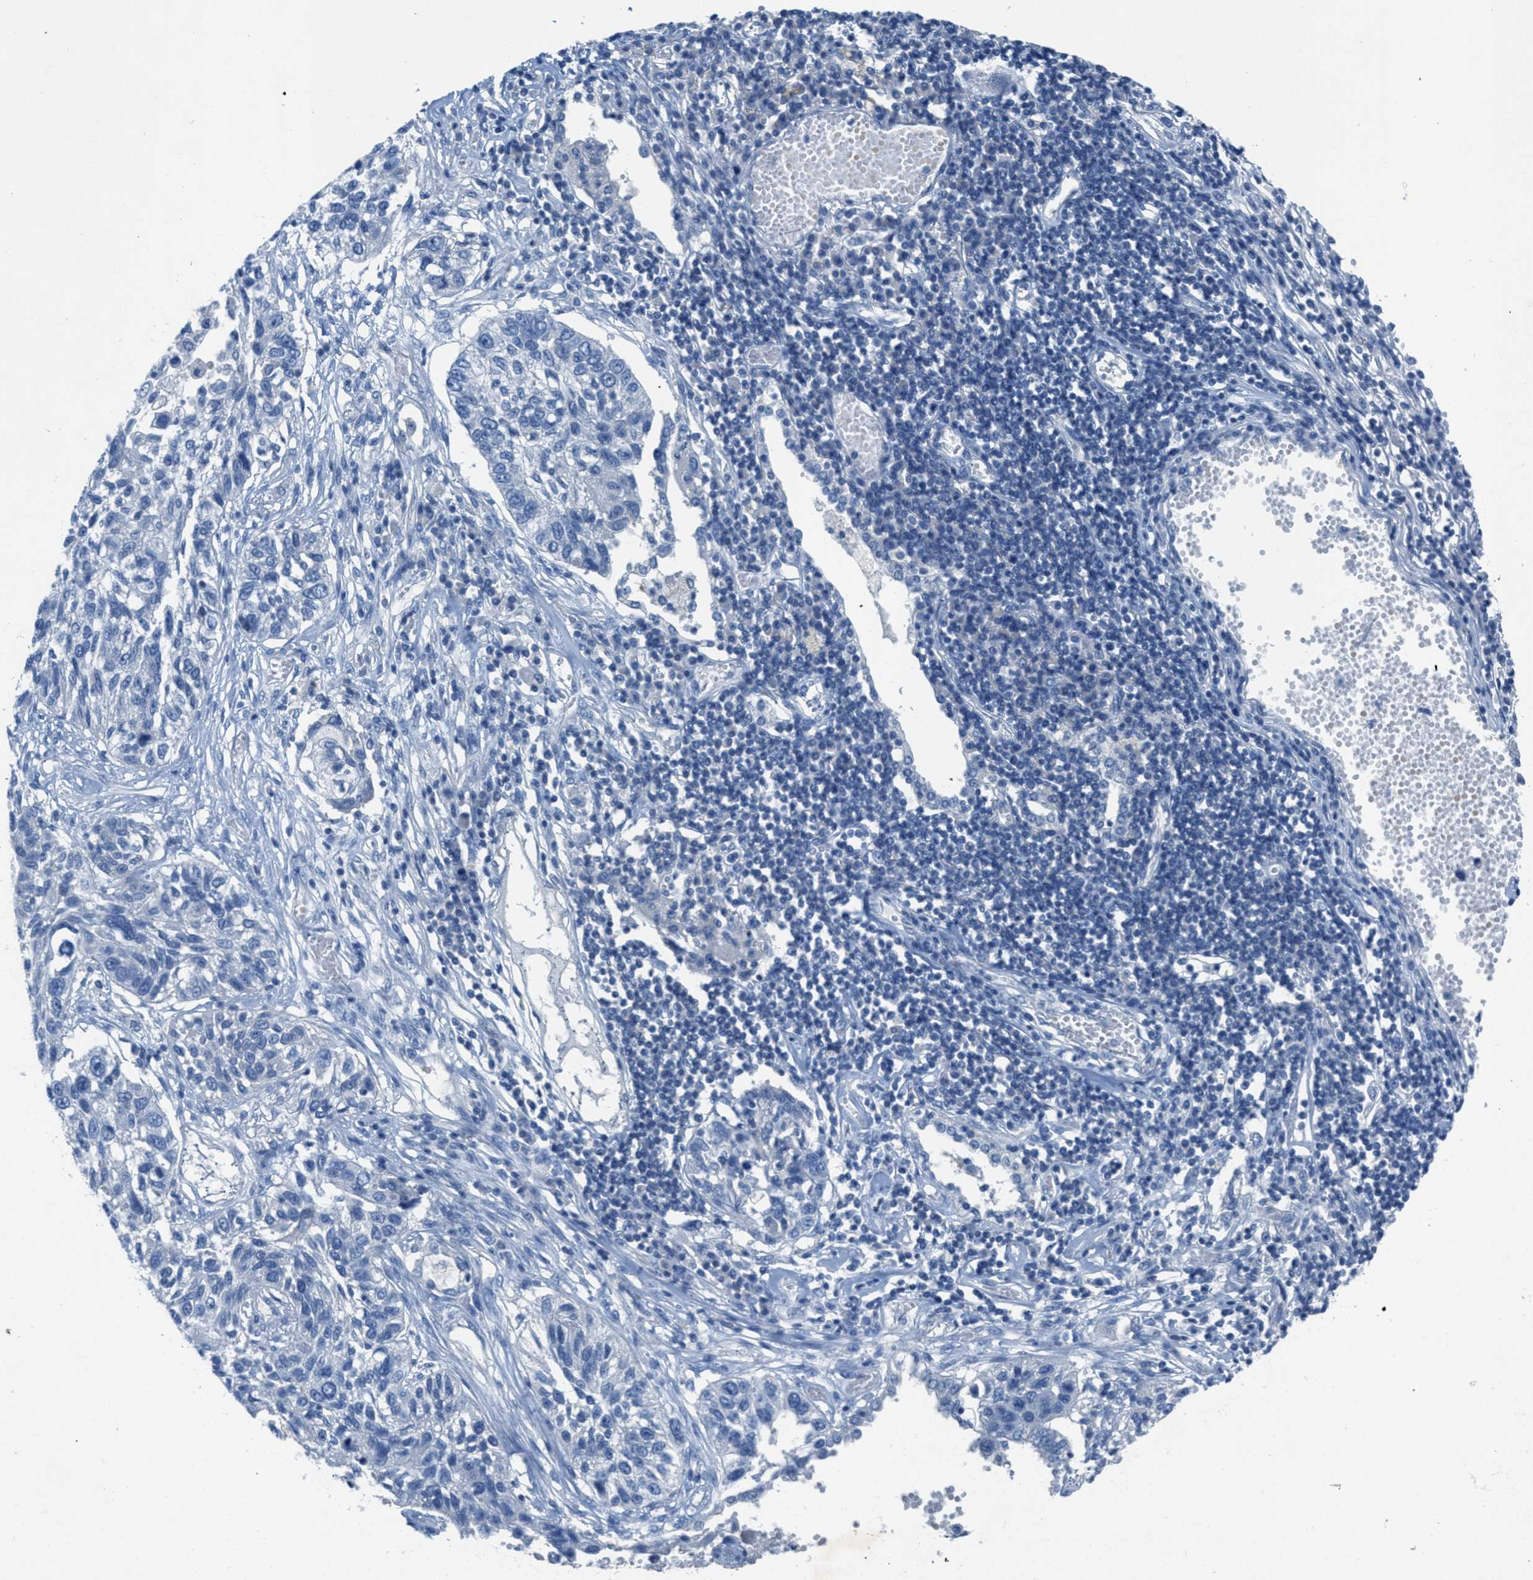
{"staining": {"intensity": "negative", "quantity": "none", "location": "none"}, "tissue": "lung cancer", "cell_type": "Tumor cells", "image_type": "cancer", "snomed": [{"axis": "morphology", "description": "Squamous cell carcinoma, NOS"}, {"axis": "topography", "description": "Lung"}], "caption": "High power microscopy image of an immunohistochemistry micrograph of lung squamous cell carcinoma, revealing no significant staining in tumor cells. (Stains: DAB immunohistochemistry (IHC) with hematoxylin counter stain, Microscopy: brightfield microscopy at high magnification).", "gene": "GALNT17", "patient": {"sex": "male", "age": 71}}